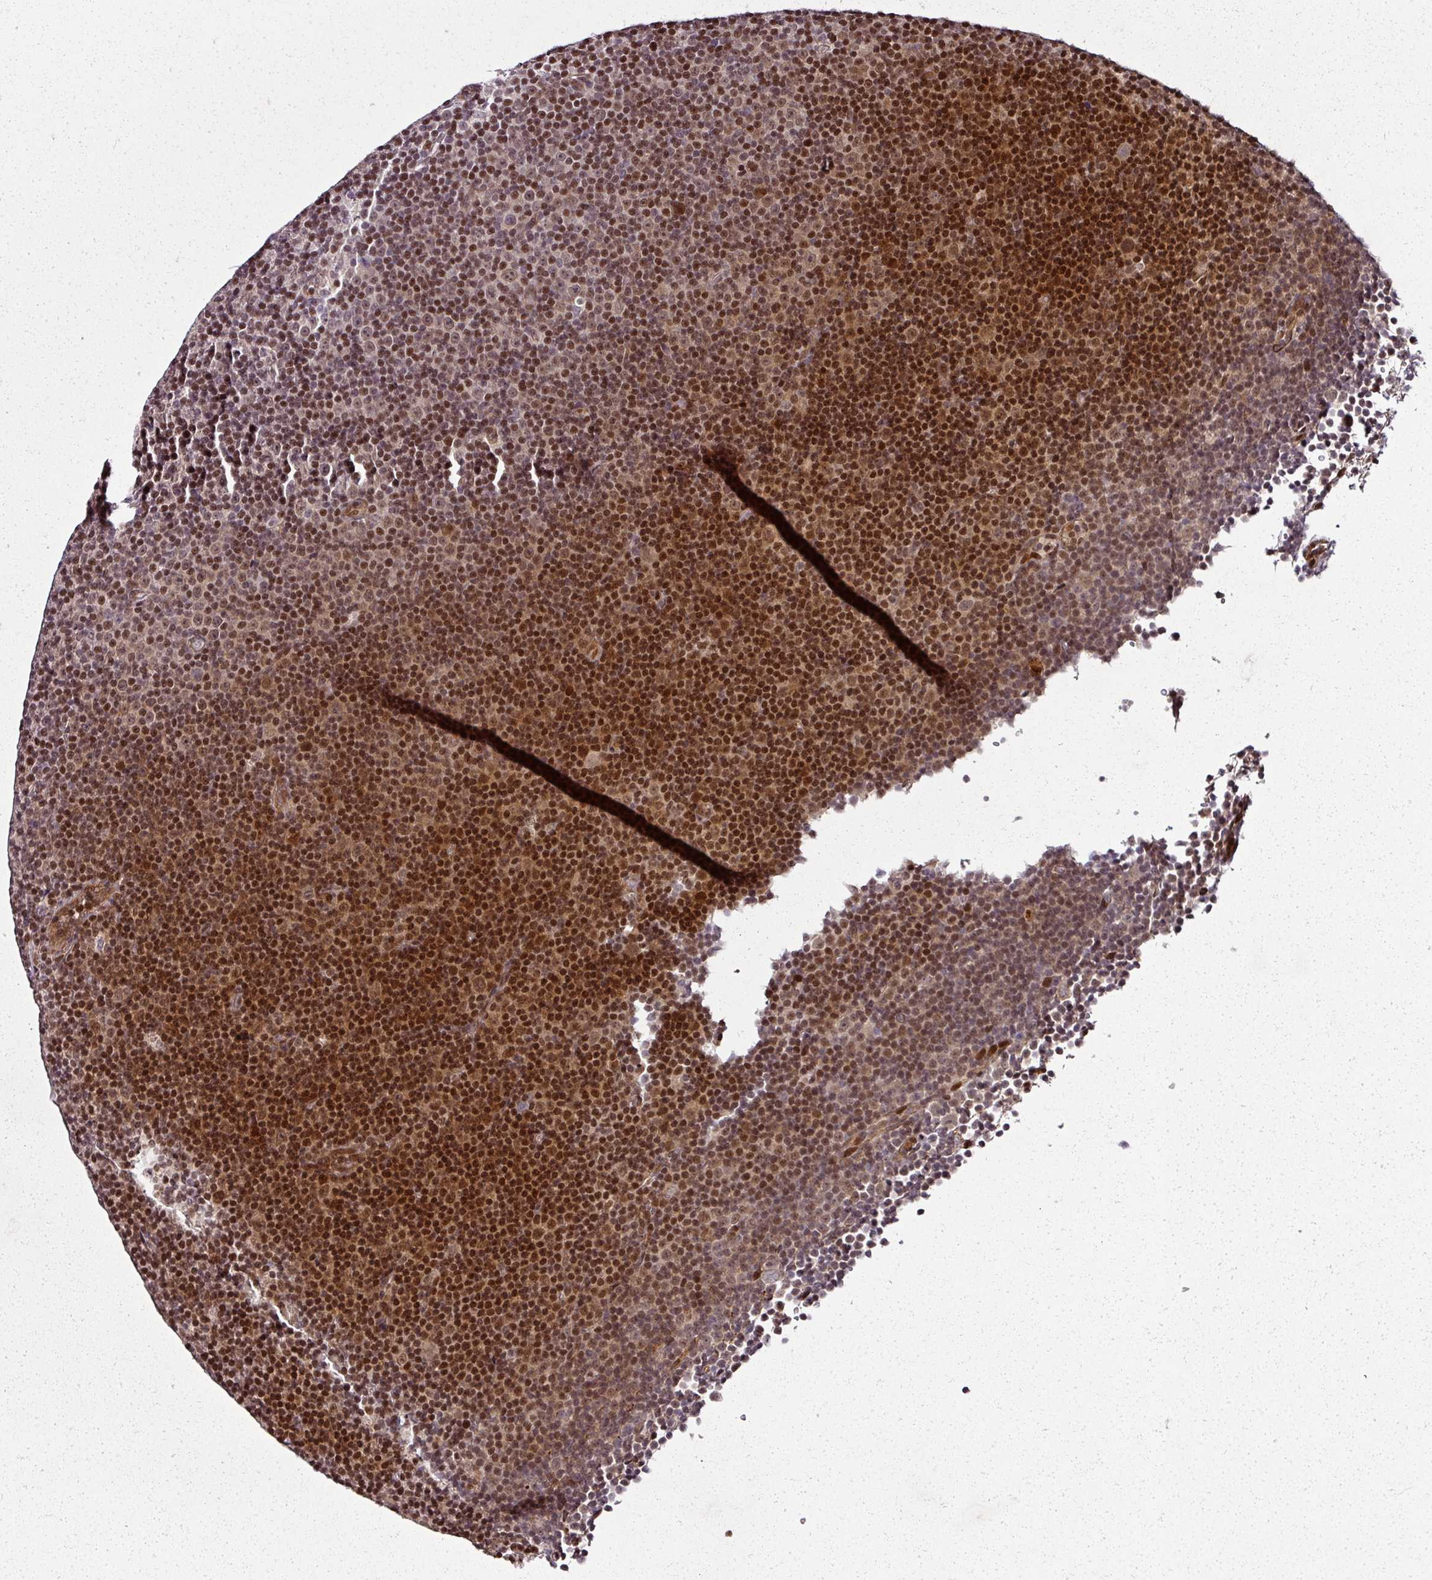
{"staining": {"intensity": "moderate", "quantity": ">75%", "location": "nuclear"}, "tissue": "lymphoma", "cell_type": "Tumor cells", "image_type": "cancer", "snomed": [{"axis": "morphology", "description": "Malignant lymphoma, non-Hodgkin's type, Low grade"}, {"axis": "topography", "description": "Lymph node"}], "caption": "This histopathology image reveals immunohistochemistry staining of lymphoma, with medium moderate nuclear staining in about >75% of tumor cells.", "gene": "COPRS", "patient": {"sex": "female", "age": 67}}